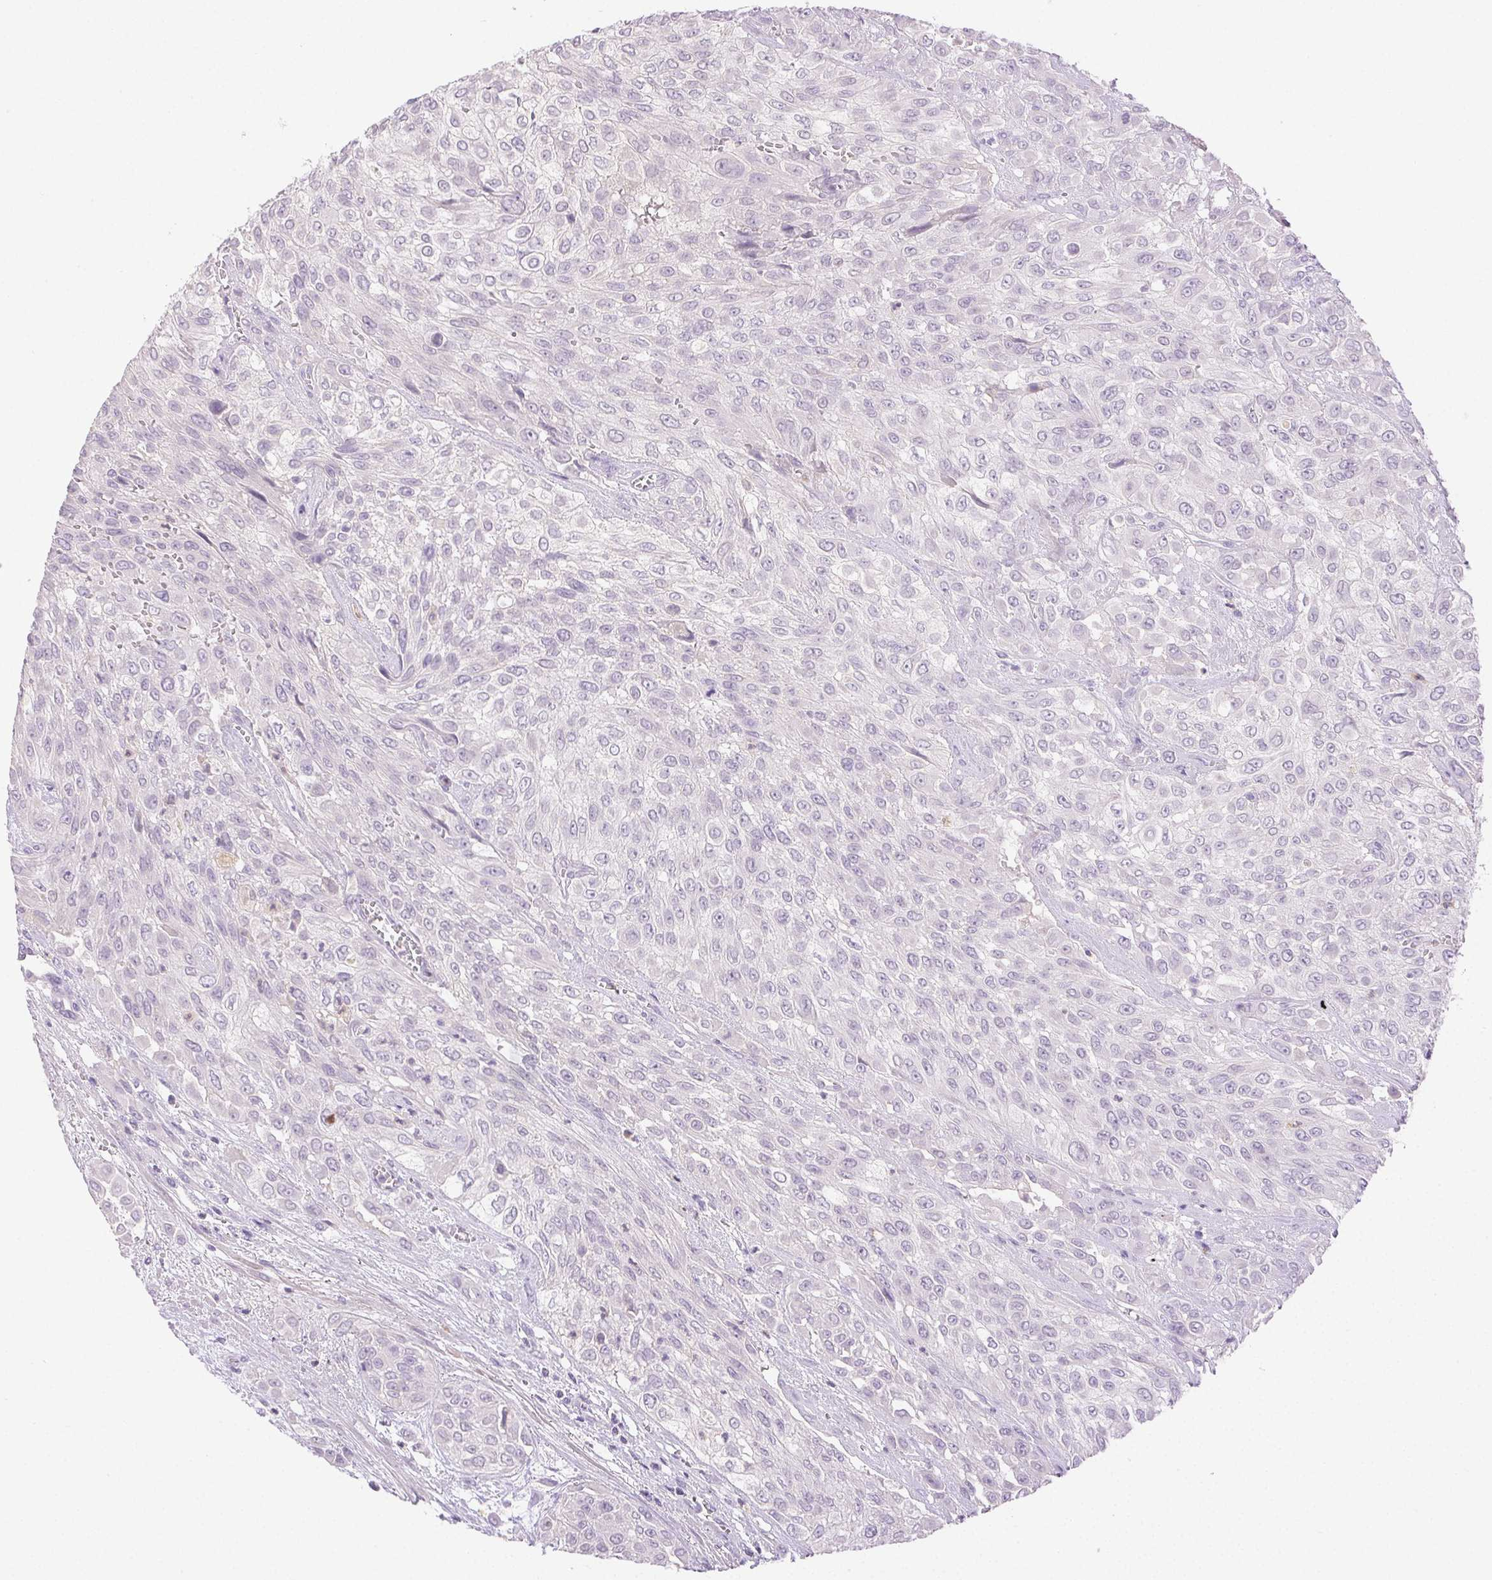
{"staining": {"intensity": "negative", "quantity": "none", "location": "none"}, "tissue": "urothelial cancer", "cell_type": "Tumor cells", "image_type": "cancer", "snomed": [{"axis": "morphology", "description": "Urothelial carcinoma, High grade"}, {"axis": "topography", "description": "Urinary bladder"}], "caption": "Immunohistochemical staining of human high-grade urothelial carcinoma shows no significant expression in tumor cells.", "gene": "EMX2", "patient": {"sex": "male", "age": 57}}